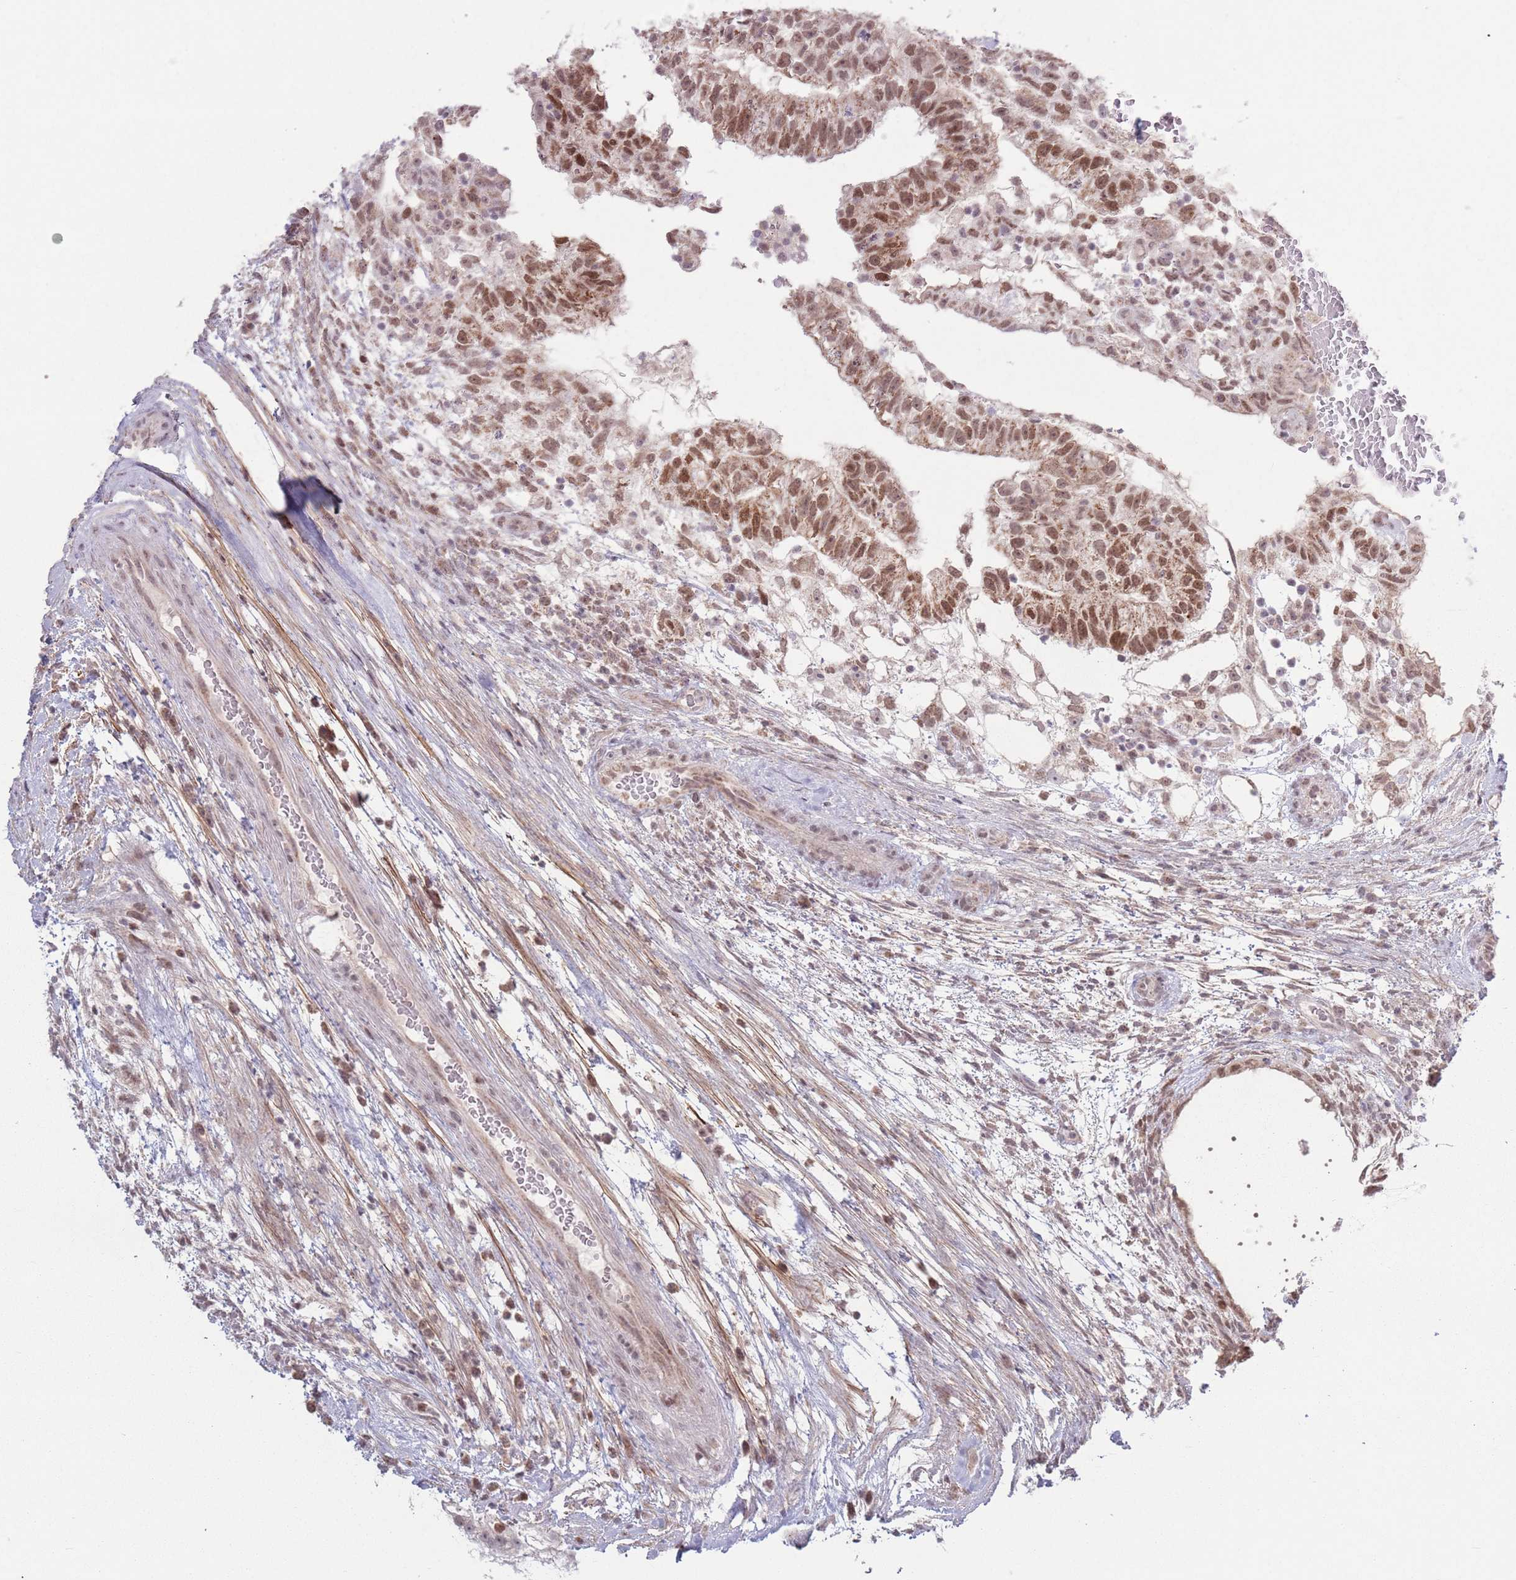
{"staining": {"intensity": "moderate", "quantity": ">75%", "location": "nuclear"}, "tissue": "testis cancer", "cell_type": "Tumor cells", "image_type": "cancer", "snomed": [{"axis": "morphology", "description": "Normal tissue, NOS"}, {"axis": "morphology", "description": "Carcinoma, Embryonal, NOS"}, {"axis": "topography", "description": "Testis"}], "caption": "Immunohistochemical staining of human testis embryonal carcinoma displays medium levels of moderate nuclear protein expression in approximately >75% of tumor cells. The staining was performed using DAB, with brown indicating positive protein expression. Nuclei are stained blue with hematoxylin.", "gene": "MRPL34", "patient": {"sex": "male", "age": 32}}